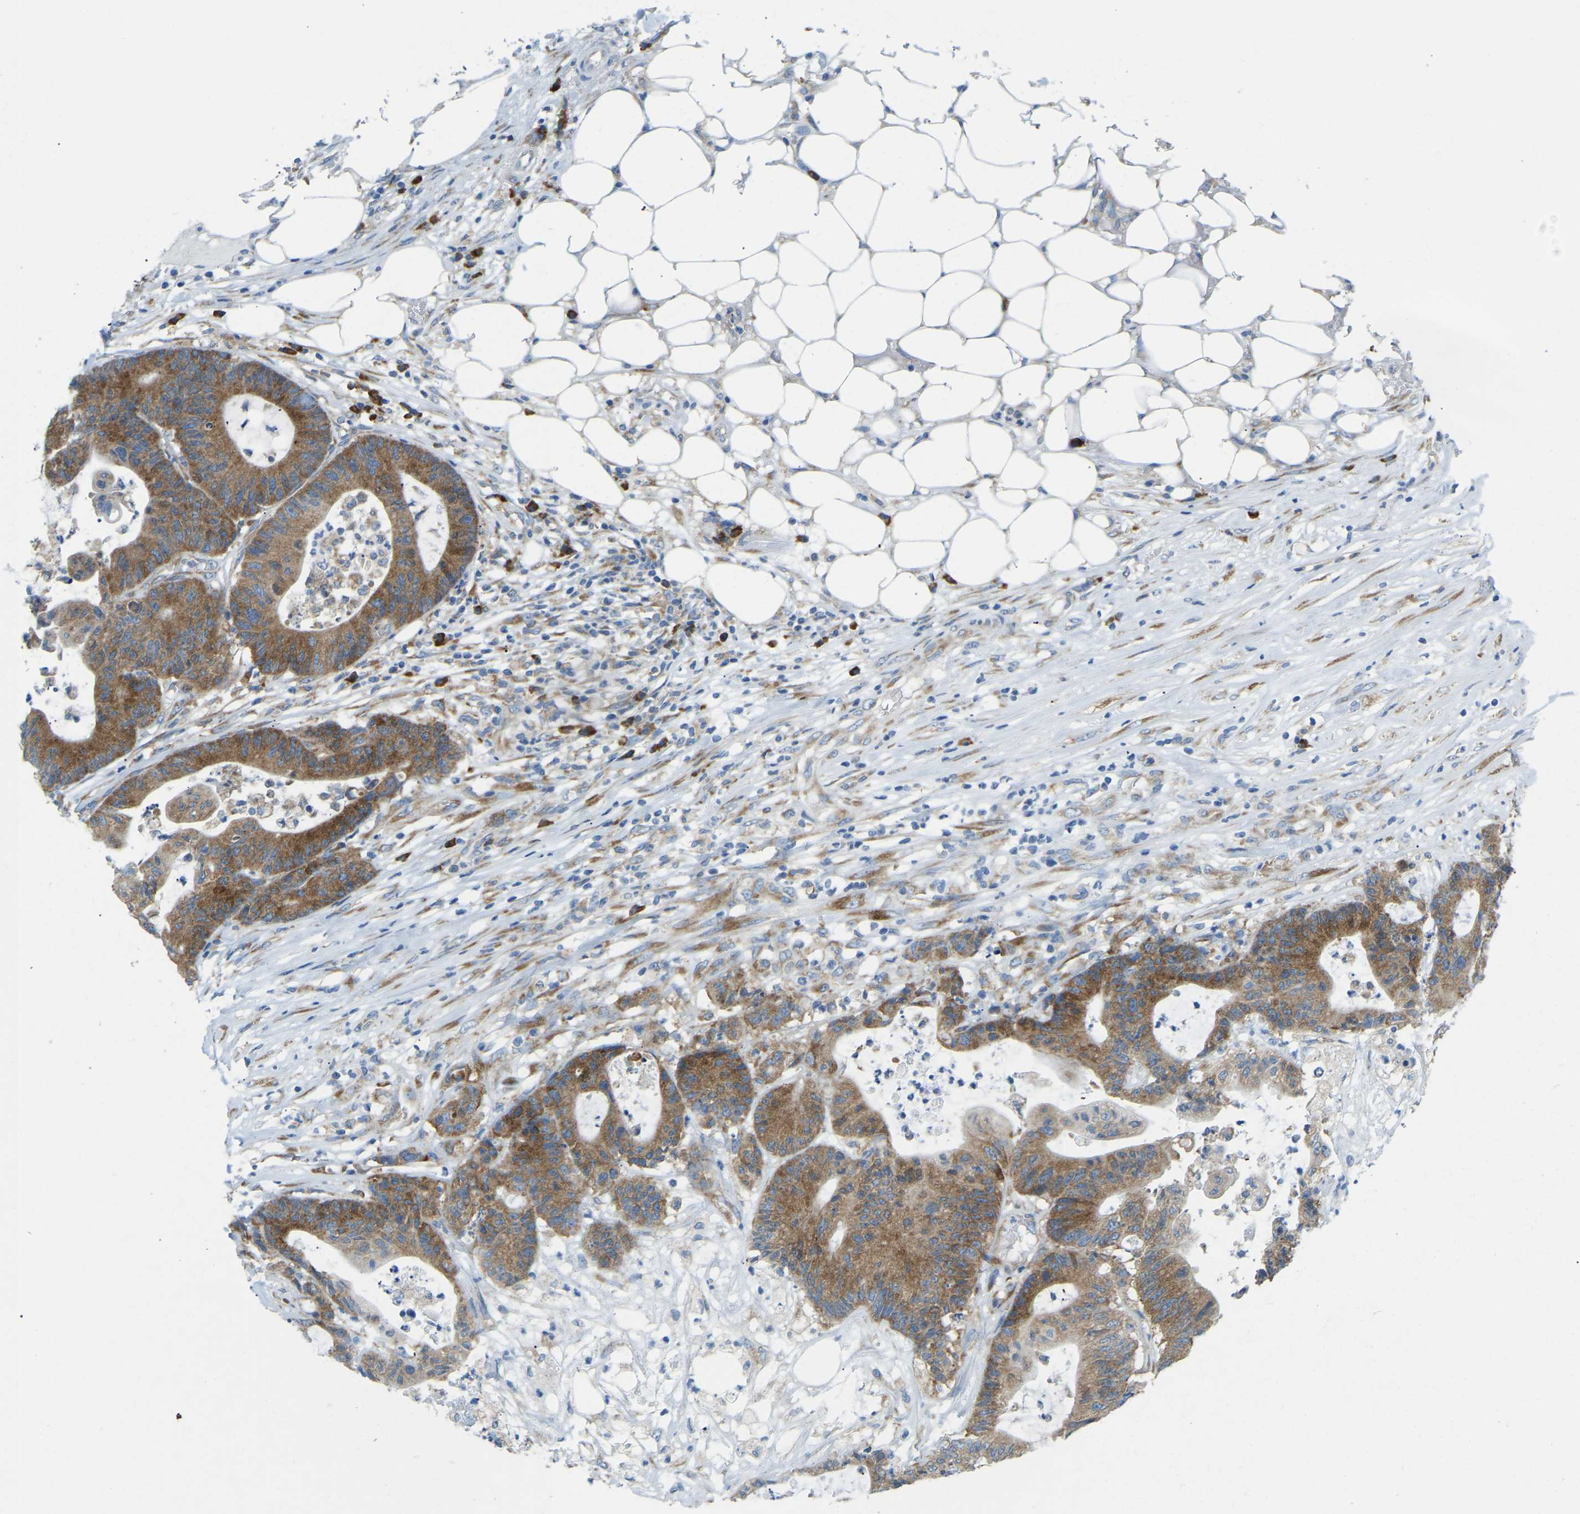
{"staining": {"intensity": "moderate", "quantity": ">75%", "location": "cytoplasmic/membranous"}, "tissue": "colorectal cancer", "cell_type": "Tumor cells", "image_type": "cancer", "snomed": [{"axis": "morphology", "description": "Adenocarcinoma, NOS"}, {"axis": "topography", "description": "Colon"}], "caption": "Colorectal adenocarcinoma tissue displays moderate cytoplasmic/membranous expression in approximately >75% of tumor cells, visualized by immunohistochemistry.", "gene": "SND1", "patient": {"sex": "female", "age": 84}}